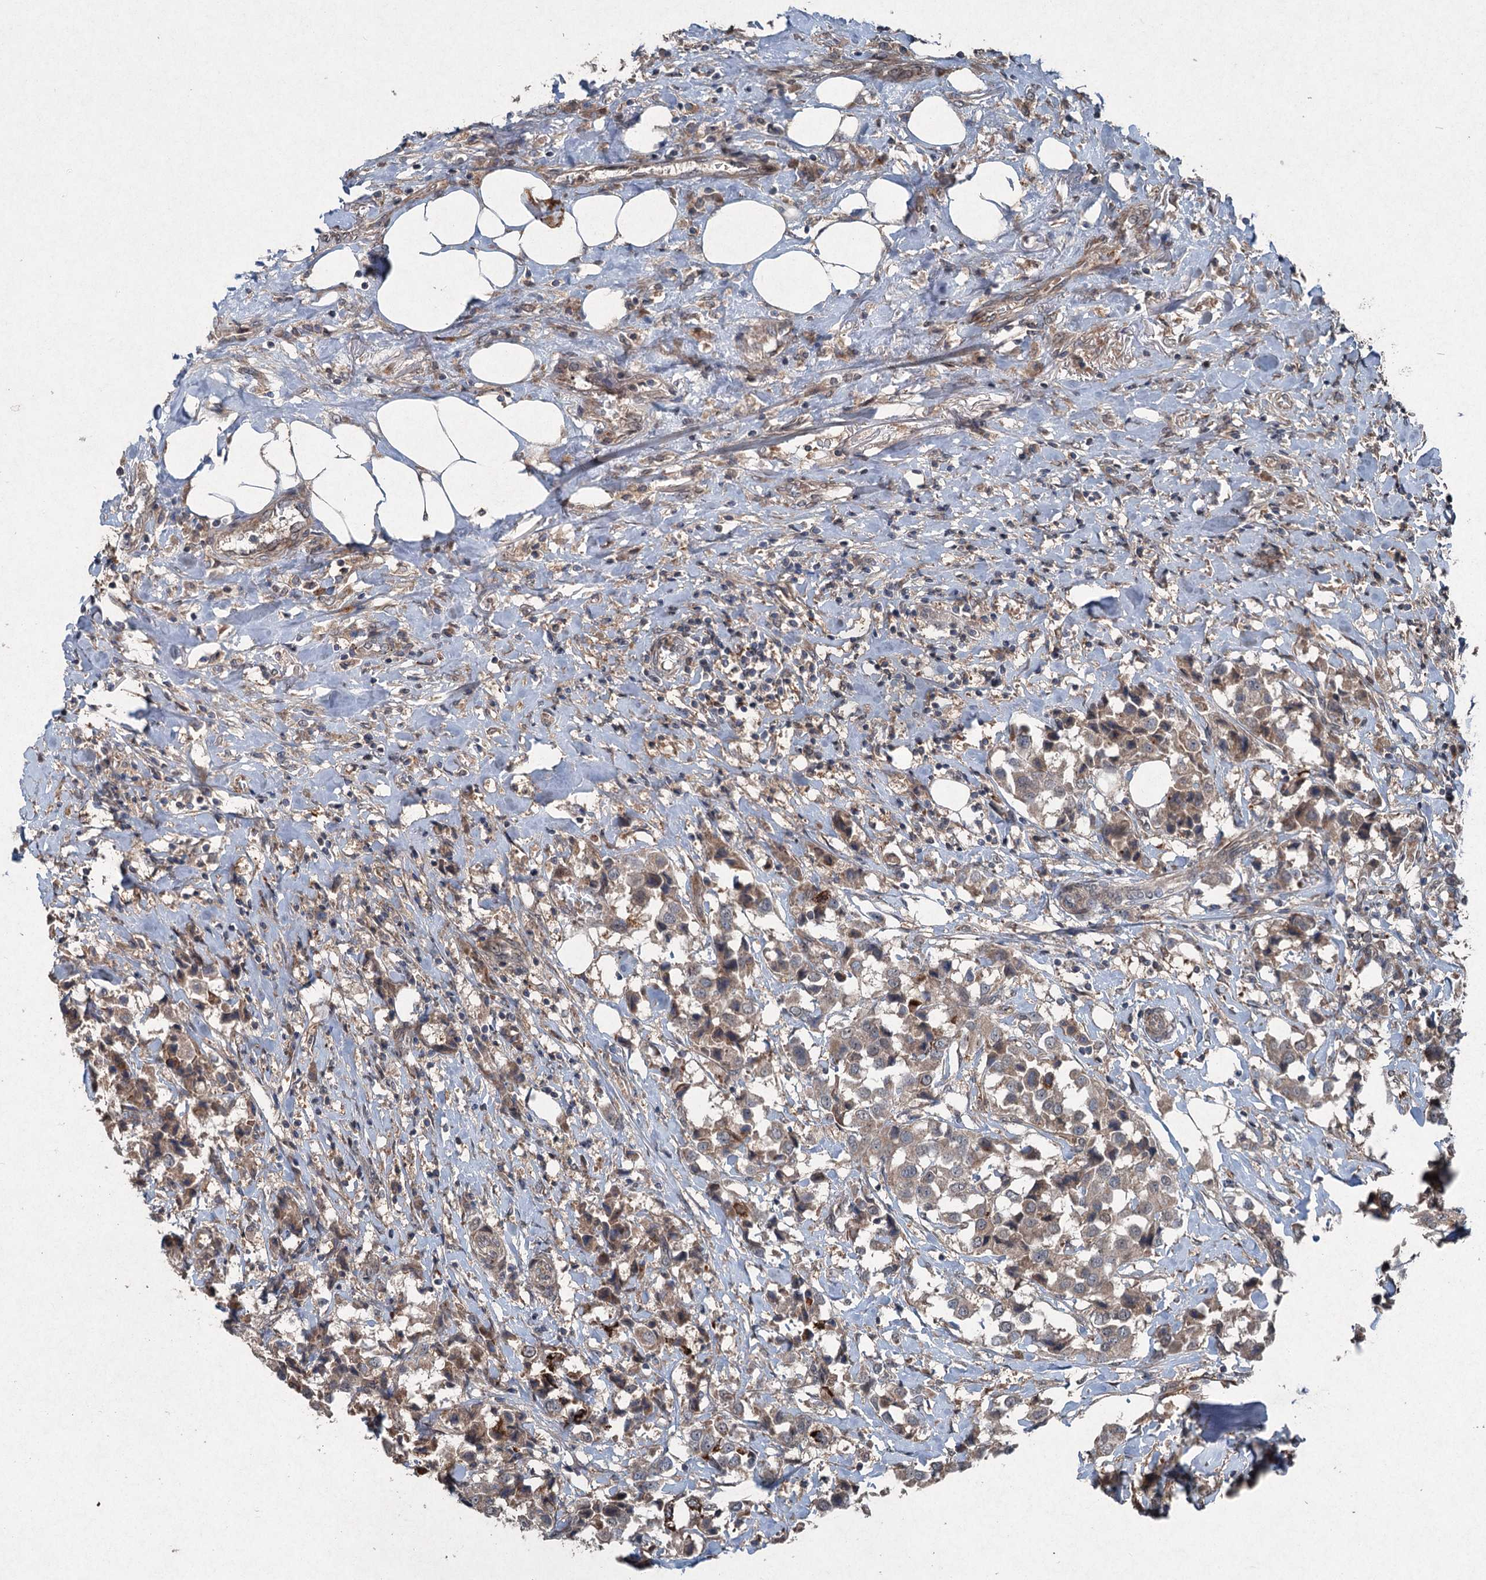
{"staining": {"intensity": "weak", "quantity": "25%-75%", "location": "cytoplasmic/membranous"}, "tissue": "breast cancer", "cell_type": "Tumor cells", "image_type": "cancer", "snomed": [{"axis": "morphology", "description": "Duct carcinoma"}, {"axis": "topography", "description": "Breast"}], "caption": "The micrograph reveals a brown stain indicating the presence of a protein in the cytoplasmic/membranous of tumor cells in breast cancer (intraductal carcinoma).", "gene": "ALAS1", "patient": {"sex": "female", "age": 80}}